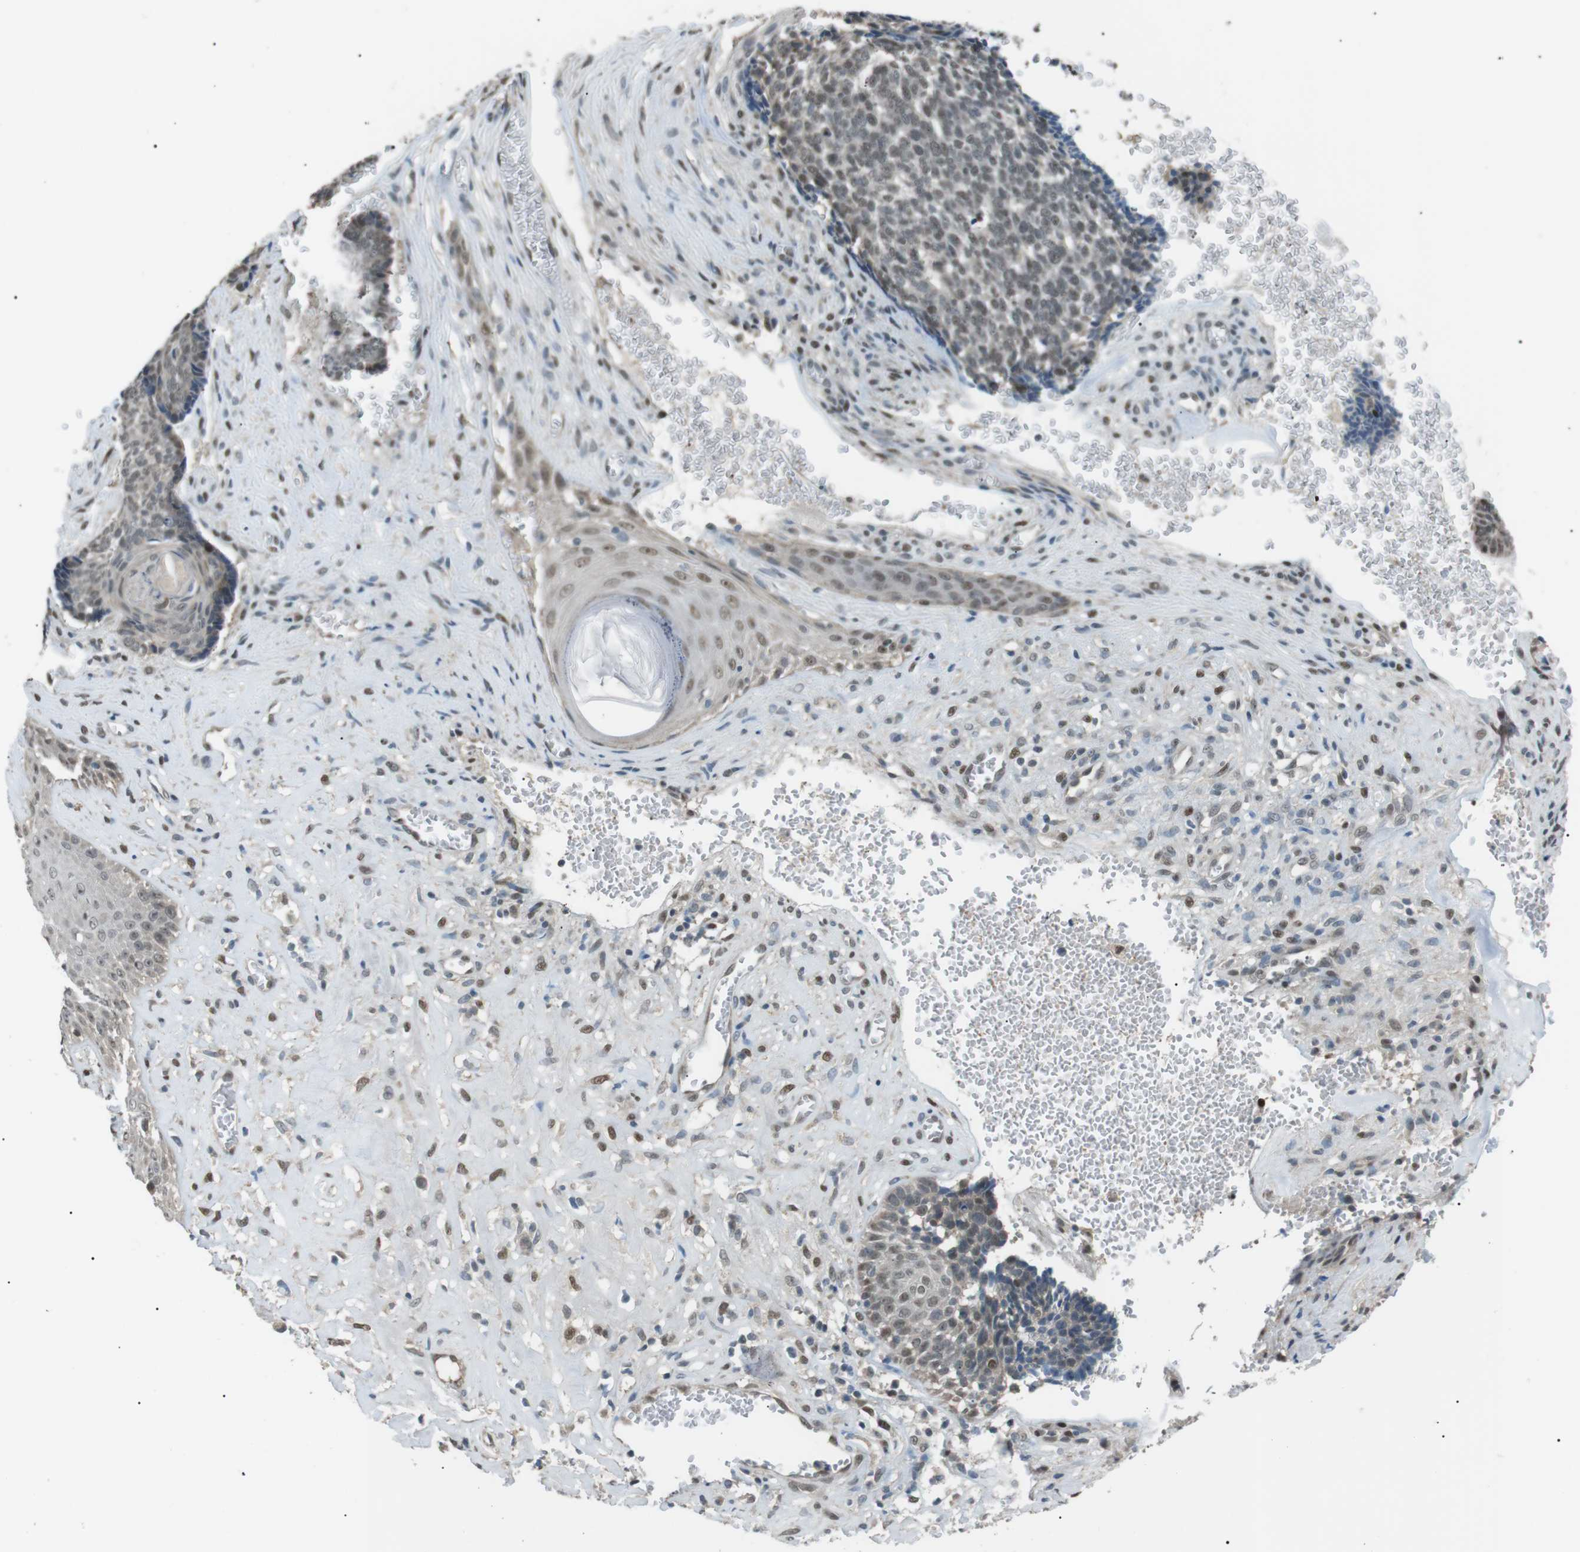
{"staining": {"intensity": "weak", "quantity": ">75%", "location": "nuclear"}, "tissue": "skin cancer", "cell_type": "Tumor cells", "image_type": "cancer", "snomed": [{"axis": "morphology", "description": "Basal cell carcinoma"}, {"axis": "topography", "description": "Skin"}], "caption": "Immunohistochemical staining of skin cancer (basal cell carcinoma) displays low levels of weak nuclear expression in about >75% of tumor cells. (DAB = brown stain, brightfield microscopy at high magnification).", "gene": "SRPK2", "patient": {"sex": "male", "age": 84}}